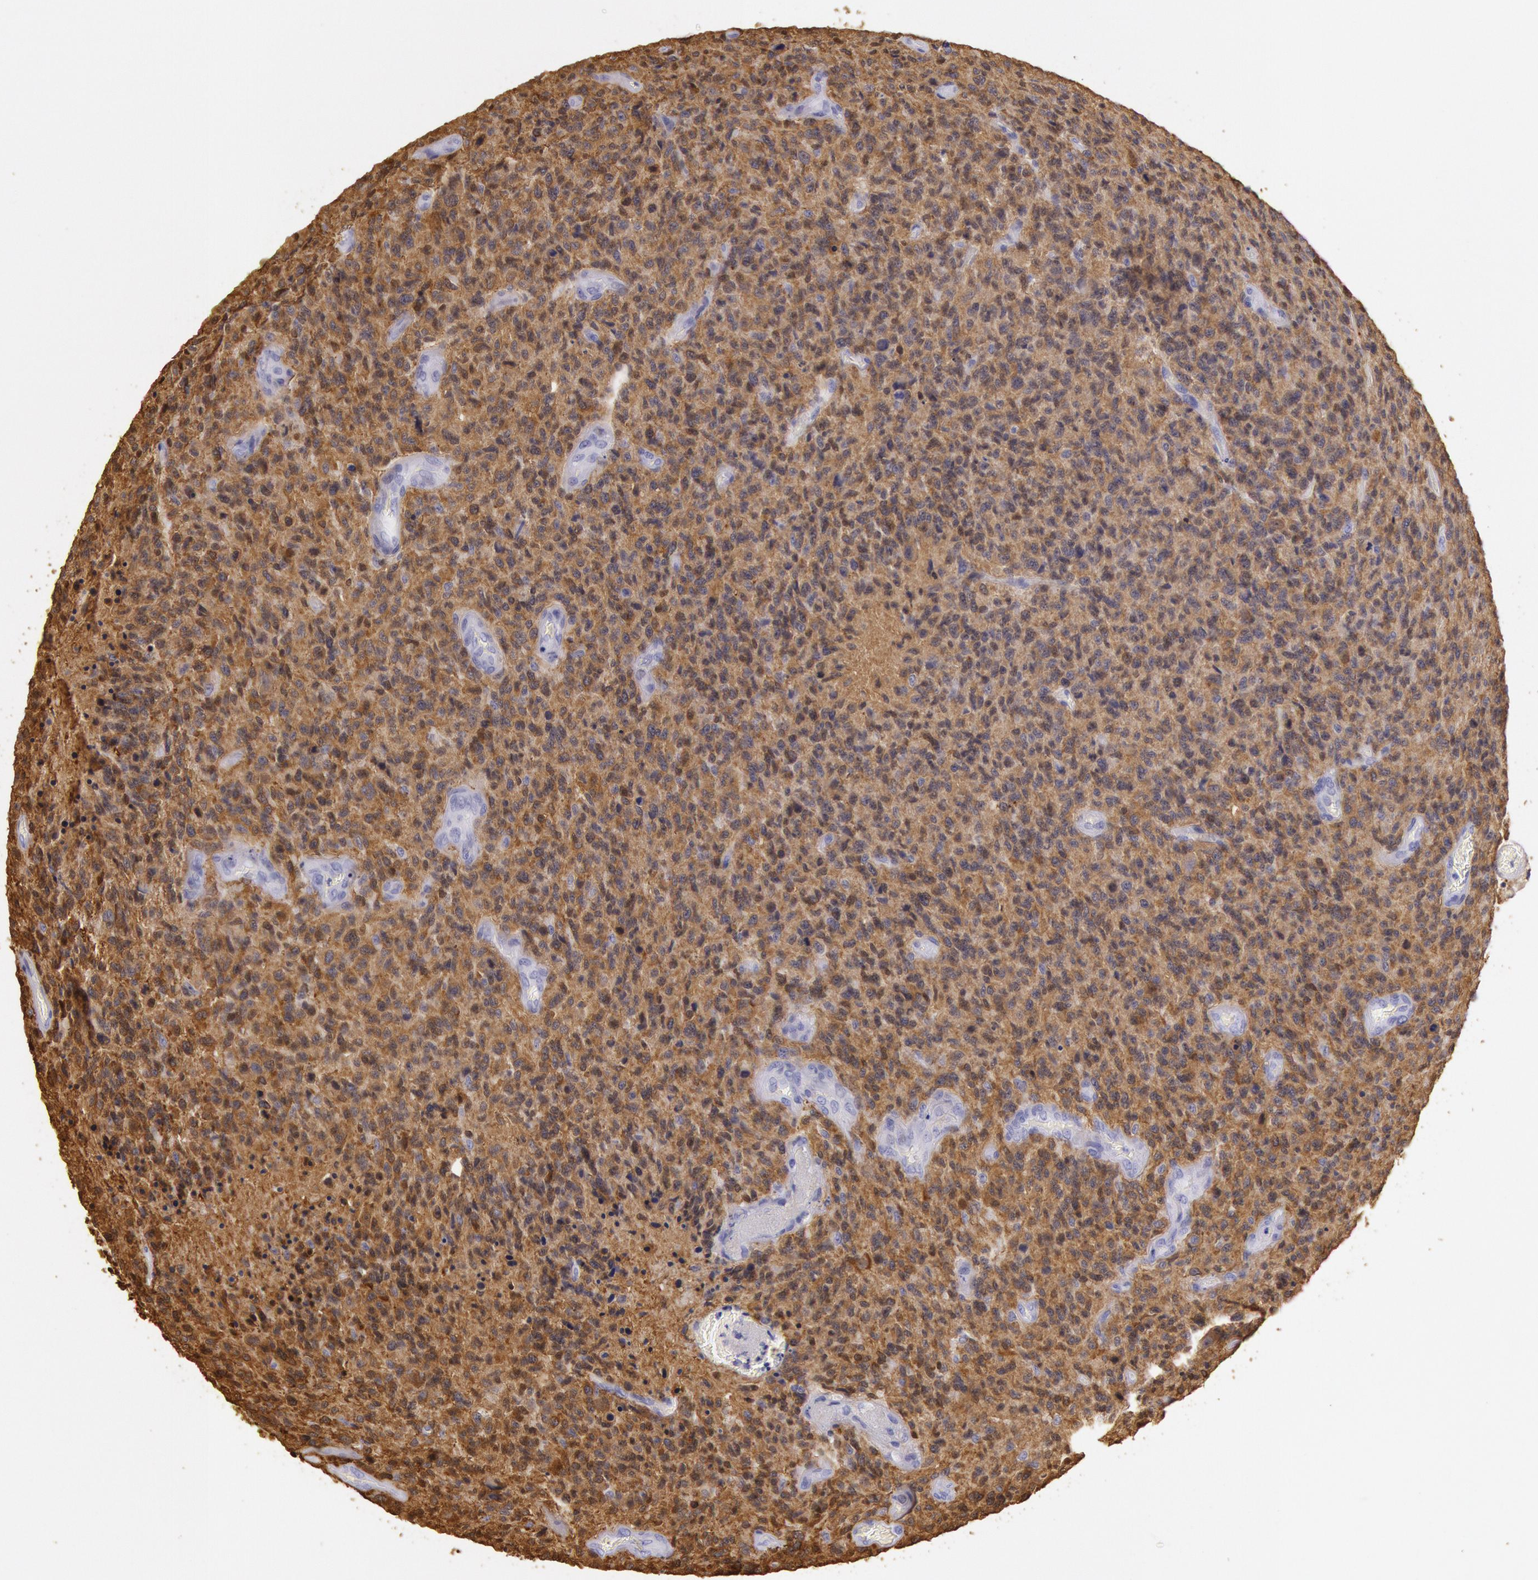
{"staining": {"intensity": "moderate", "quantity": ">75%", "location": "cytoplasmic/membranous,nuclear"}, "tissue": "glioma", "cell_type": "Tumor cells", "image_type": "cancer", "snomed": [{"axis": "morphology", "description": "Glioma, malignant, High grade"}, {"axis": "topography", "description": "Brain"}], "caption": "Human high-grade glioma (malignant) stained for a protein (brown) demonstrates moderate cytoplasmic/membranous and nuclear positive positivity in about >75% of tumor cells.", "gene": "CKB", "patient": {"sex": "male", "age": 36}}